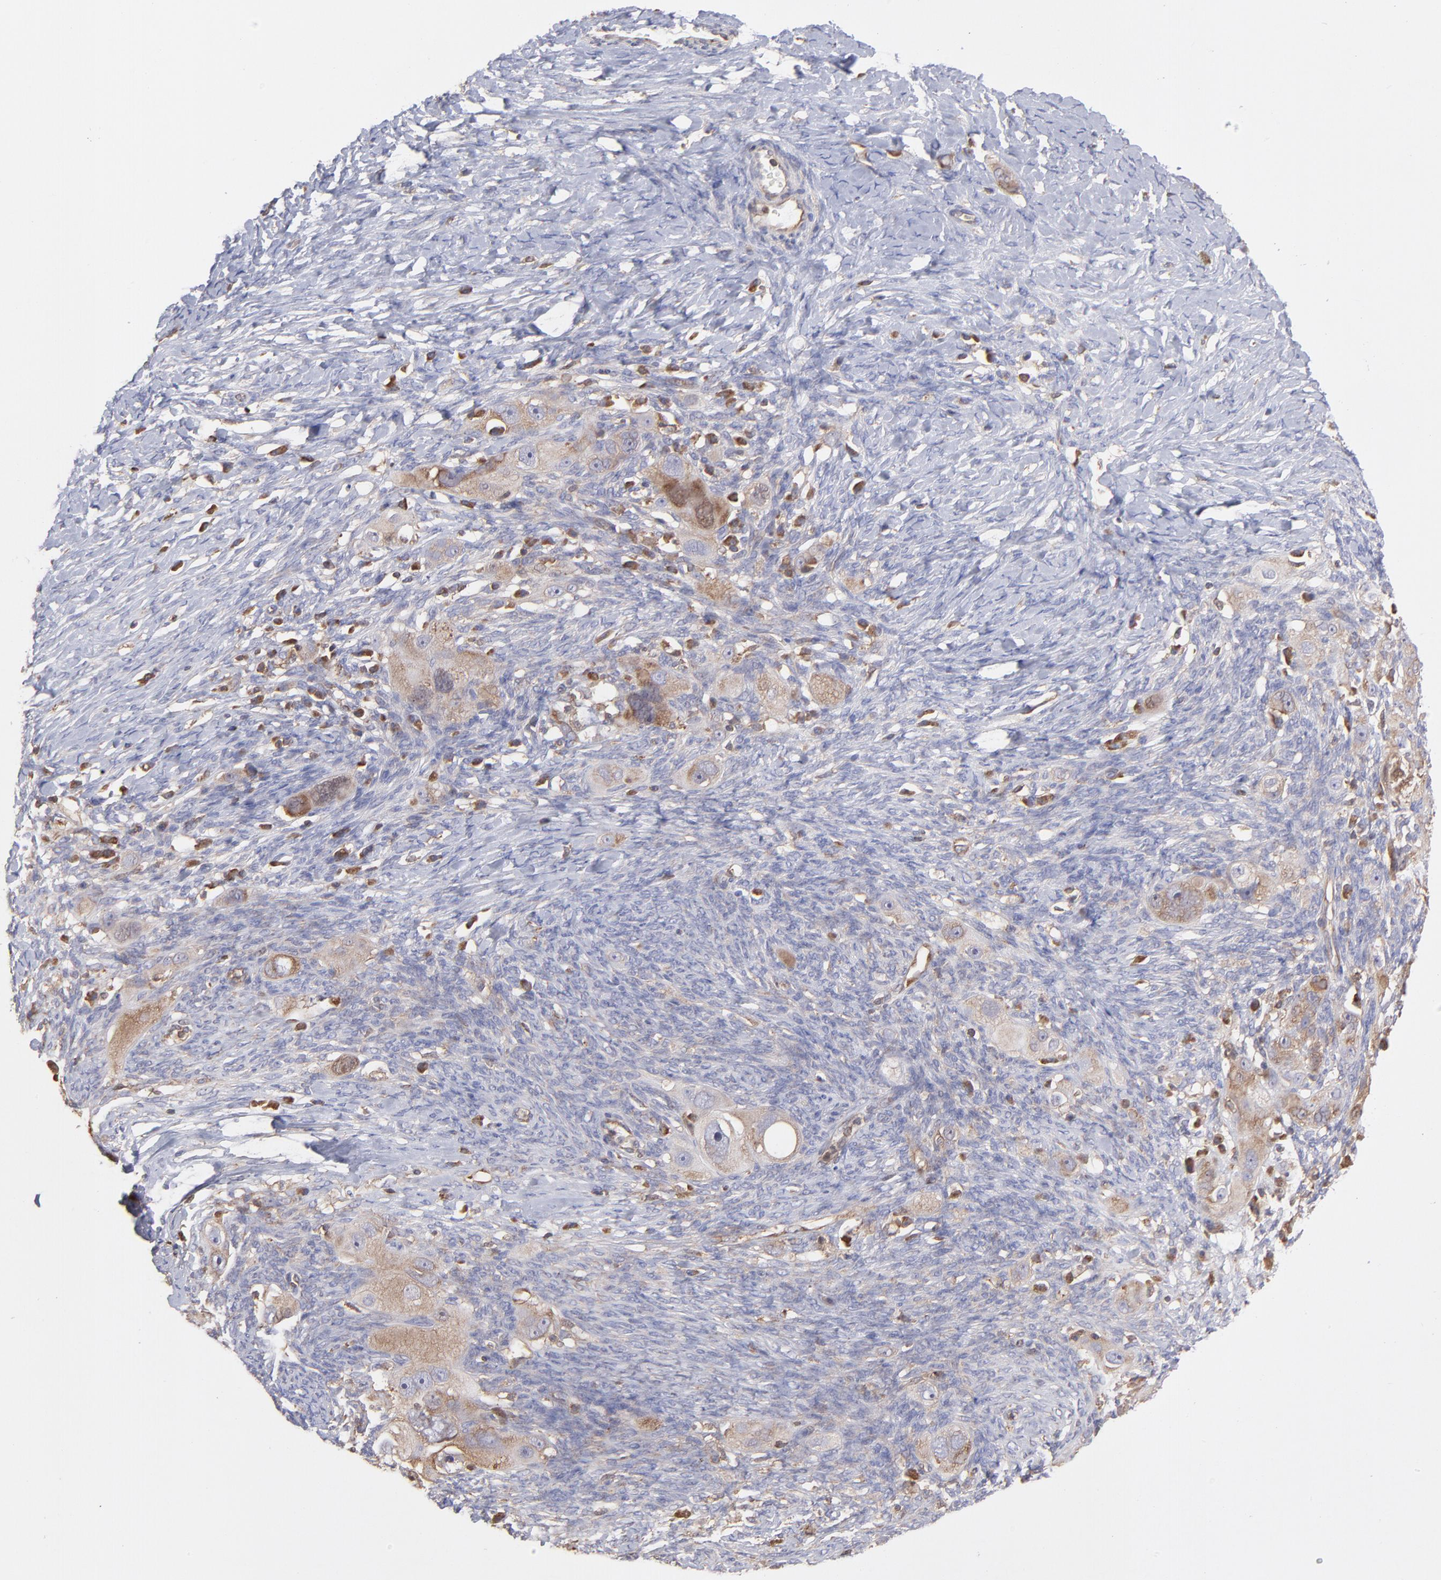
{"staining": {"intensity": "weak", "quantity": "25%-75%", "location": "cytoplasmic/membranous"}, "tissue": "ovarian cancer", "cell_type": "Tumor cells", "image_type": "cancer", "snomed": [{"axis": "morphology", "description": "Normal tissue, NOS"}, {"axis": "morphology", "description": "Cystadenocarcinoma, serous, NOS"}, {"axis": "topography", "description": "Ovary"}], "caption": "A photomicrograph showing weak cytoplasmic/membranous staining in approximately 25%-75% of tumor cells in ovarian cancer, as visualized by brown immunohistochemical staining.", "gene": "MAPRE1", "patient": {"sex": "female", "age": 62}}